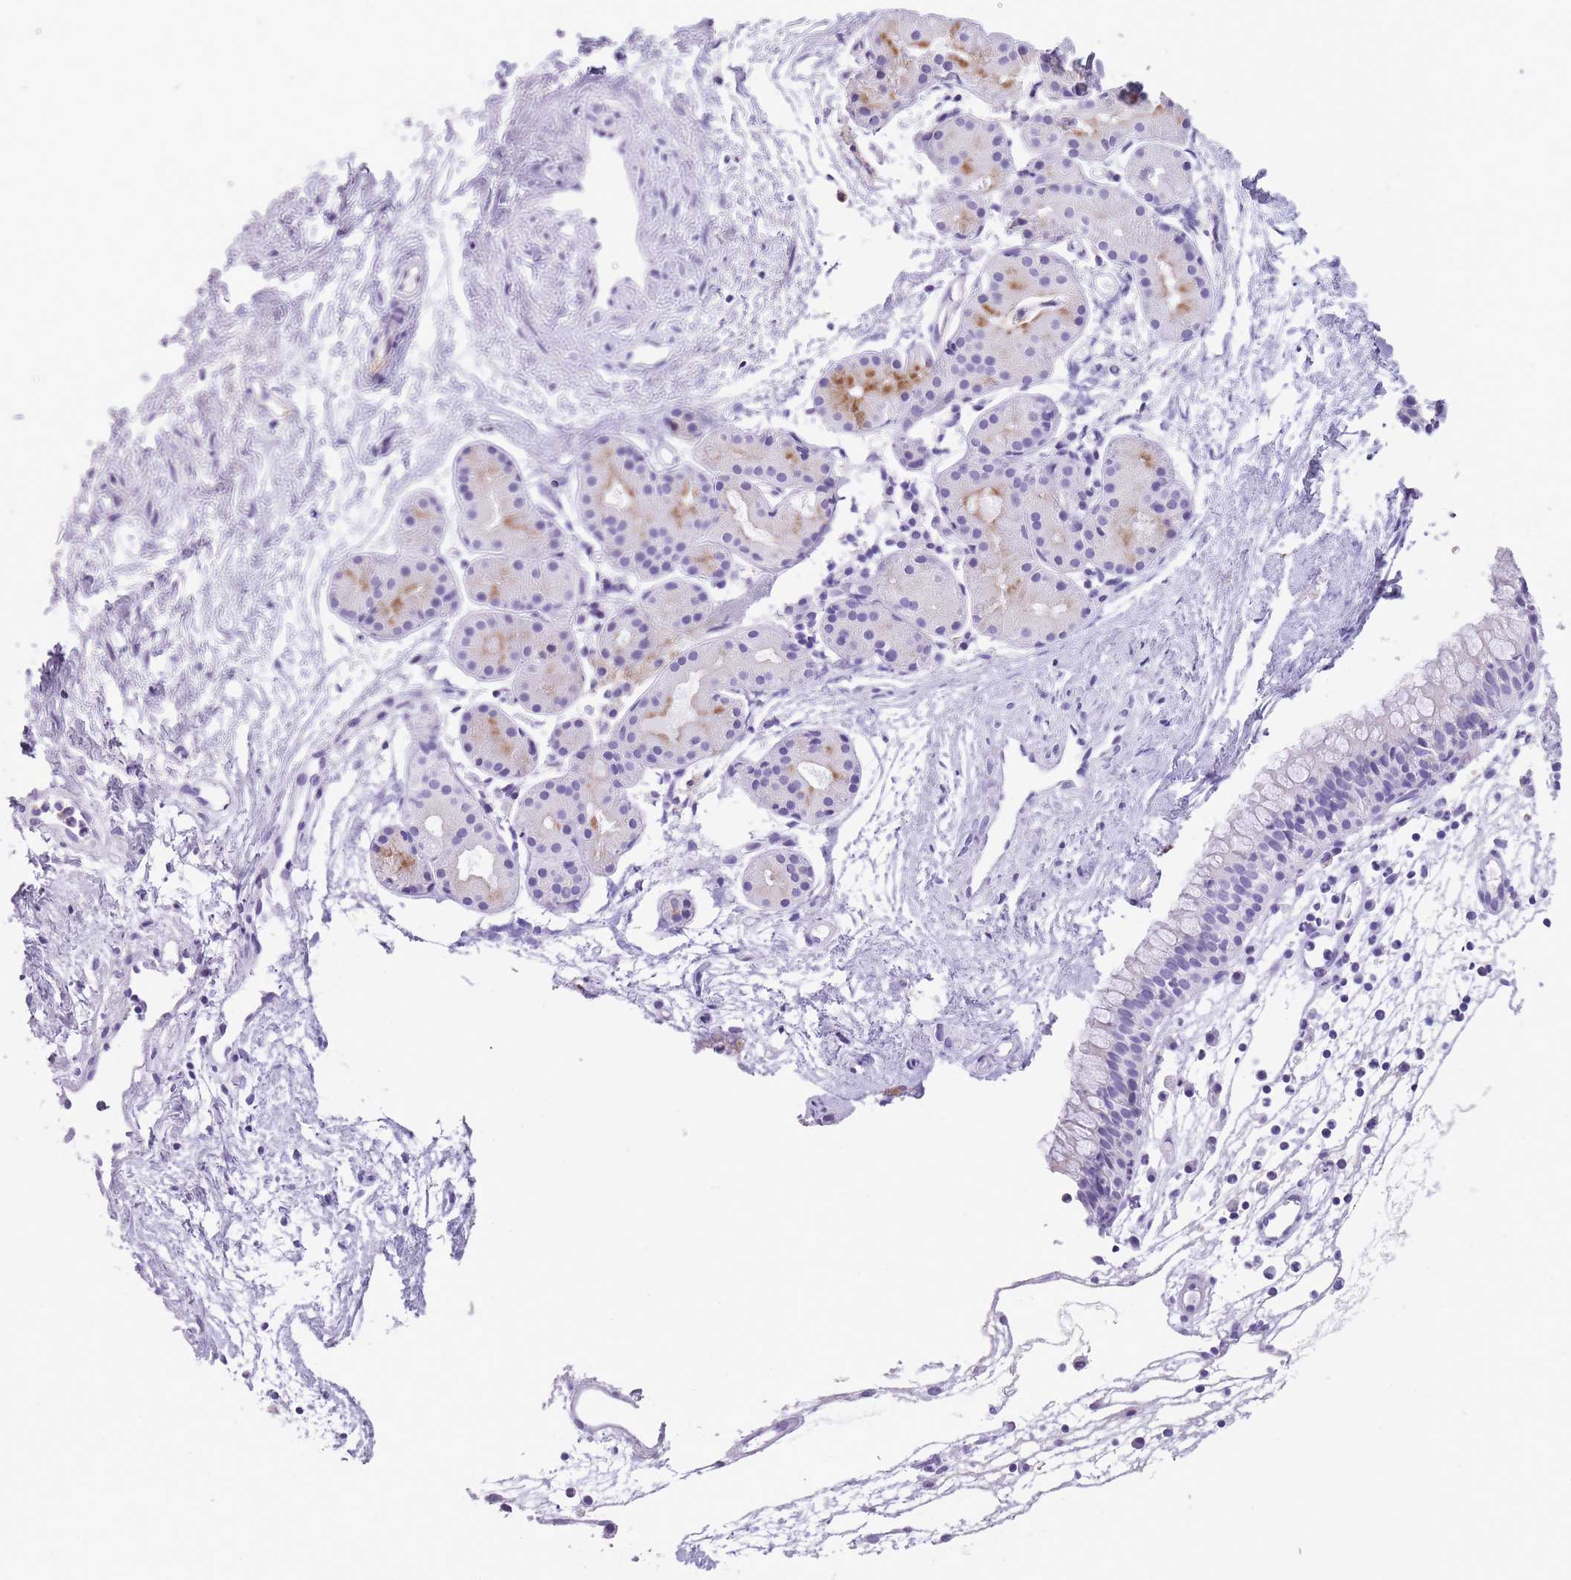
{"staining": {"intensity": "negative", "quantity": "none", "location": "none"}, "tissue": "nasopharynx", "cell_type": "Respiratory epithelial cells", "image_type": "normal", "snomed": [{"axis": "morphology", "description": "Normal tissue, NOS"}, {"axis": "topography", "description": "Nasopharynx"}], "caption": "Immunohistochemistry (IHC) of unremarkable human nasopharynx exhibits no positivity in respiratory epithelial cells.", "gene": "GNAT1", "patient": {"sex": "male", "age": 82}}